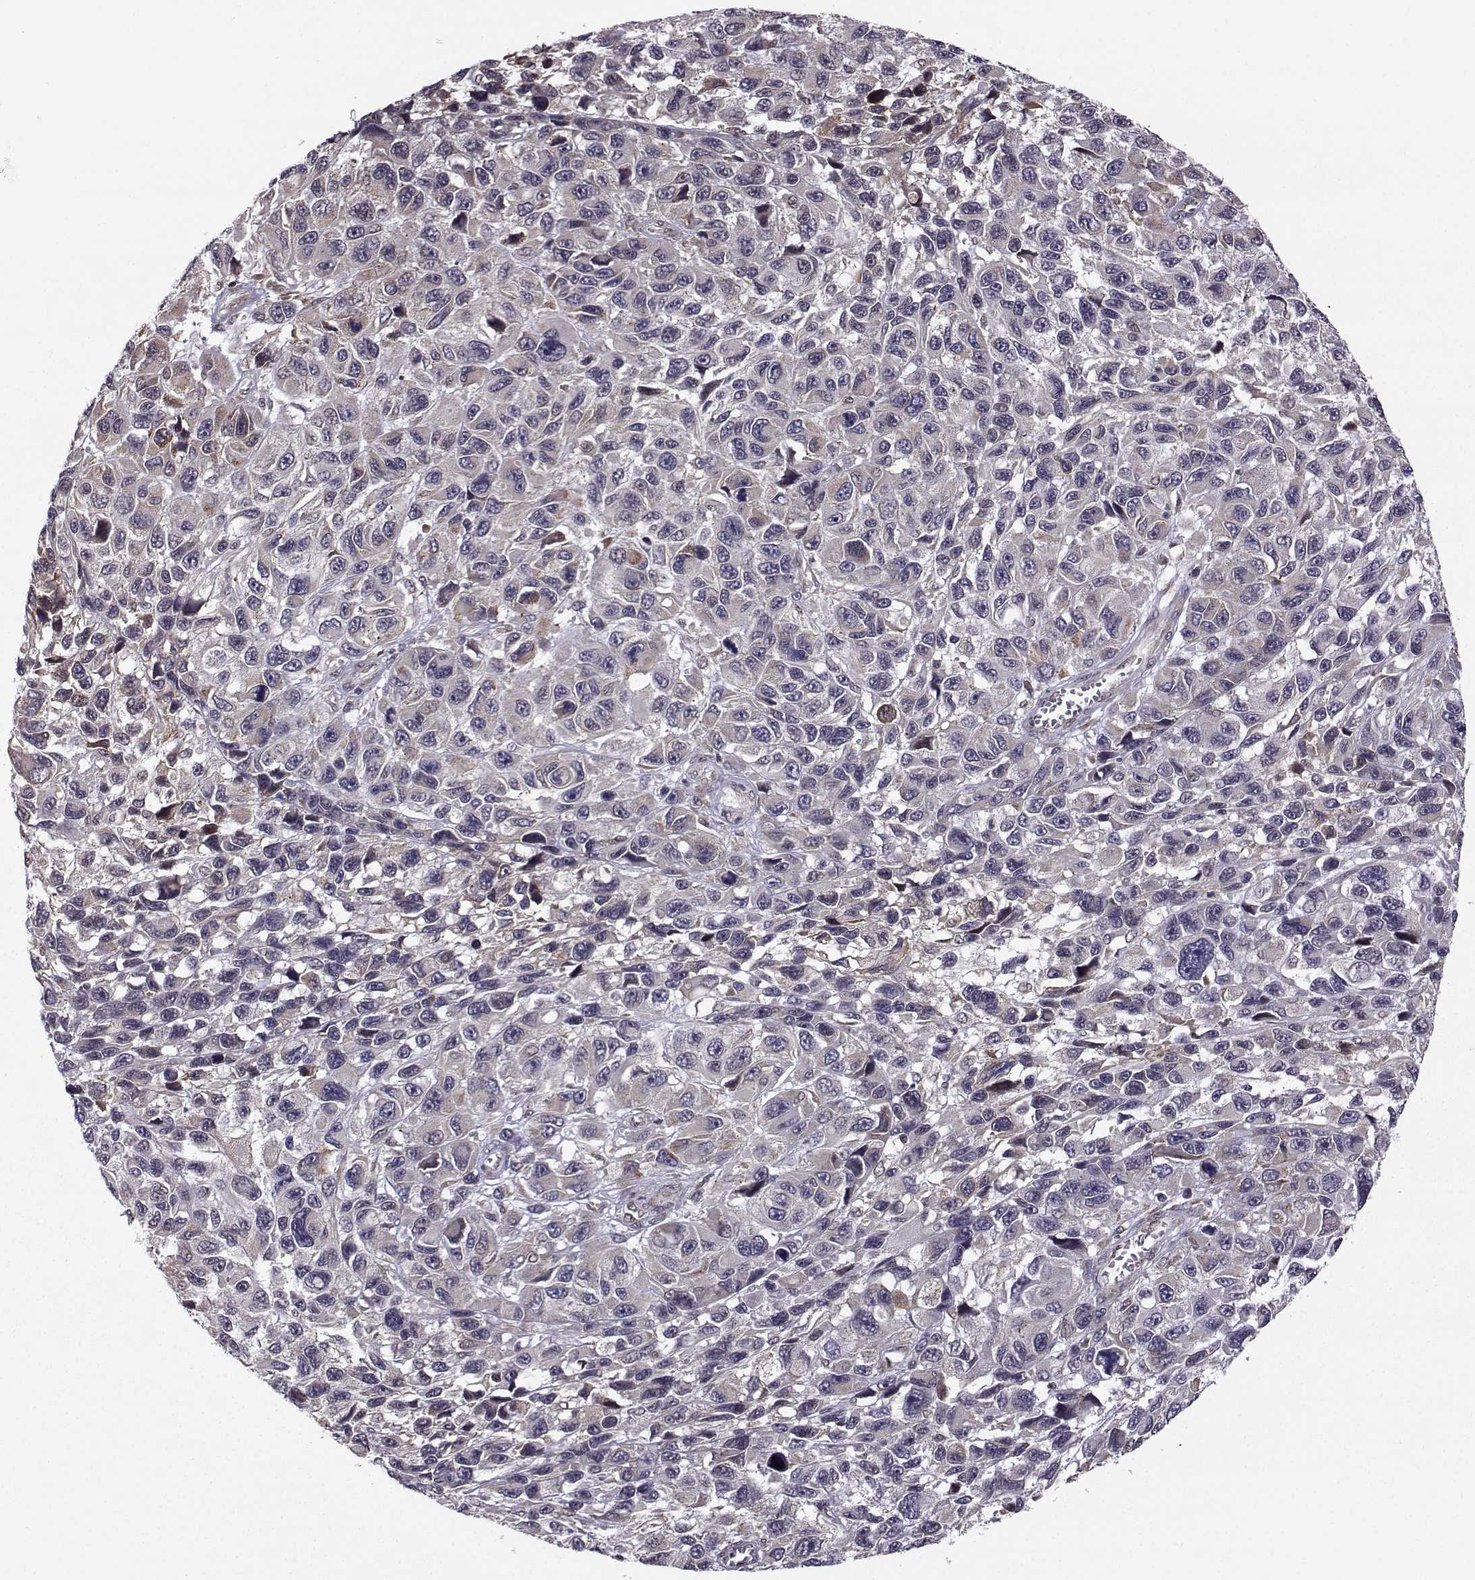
{"staining": {"intensity": "negative", "quantity": "none", "location": "none"}, "tissue": "melanoma", "cell_type": "Tumor cells", "image_type": "cancer", "snomed": [{"axis": "morphology", "description": "Malignant melanoma, NOS"}, {"axis": "topography", "description": "Skin"}], "caption": "An image of melanoma stained for a protein exhibits no brown staining in tumor cells.", "gene": "EZH1", "patient": {"sex": "male", "age": 53}}